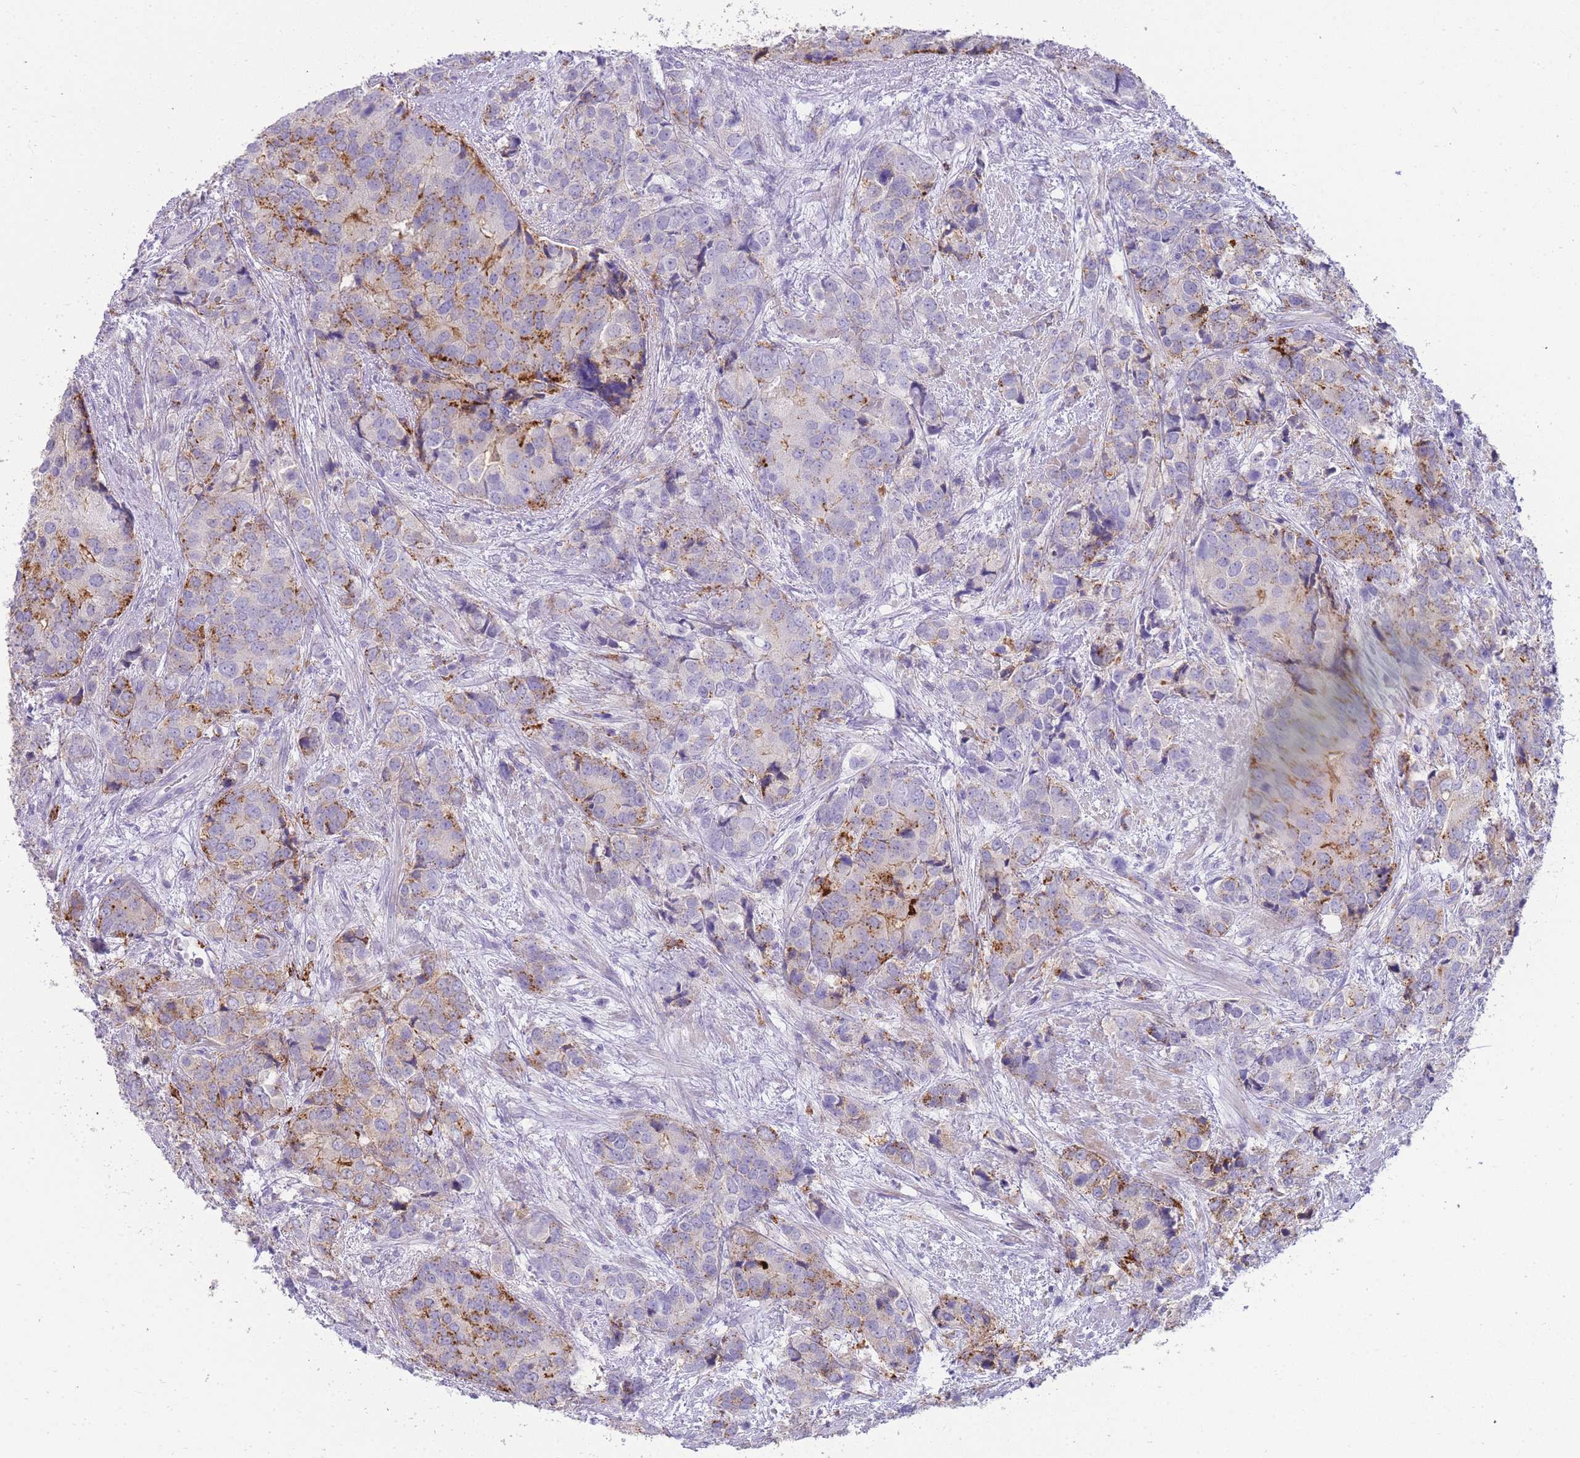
{"staining": {"intensity": "moderate", "quantity": "<25%", "location": "cytoplasmic/membranous"}, "tissue": "prostate cancer", "cell_type": "Tumor cells", "image_type": "cancer", "snomed": [{"axis": "morphology", "description": "Adenocarcinoma, High grade"}, {"axis": "topography", "description": "Prostate"}], "caption": "The histopathology image exhibits a brown stain indicating the presence of a protein in the cytoplasmic/membranous of tumor cells in adenocarcinoma (high-grade) (prostate).", "gene": "DPP4", "patient": {"sex": "male", "age": 62}}